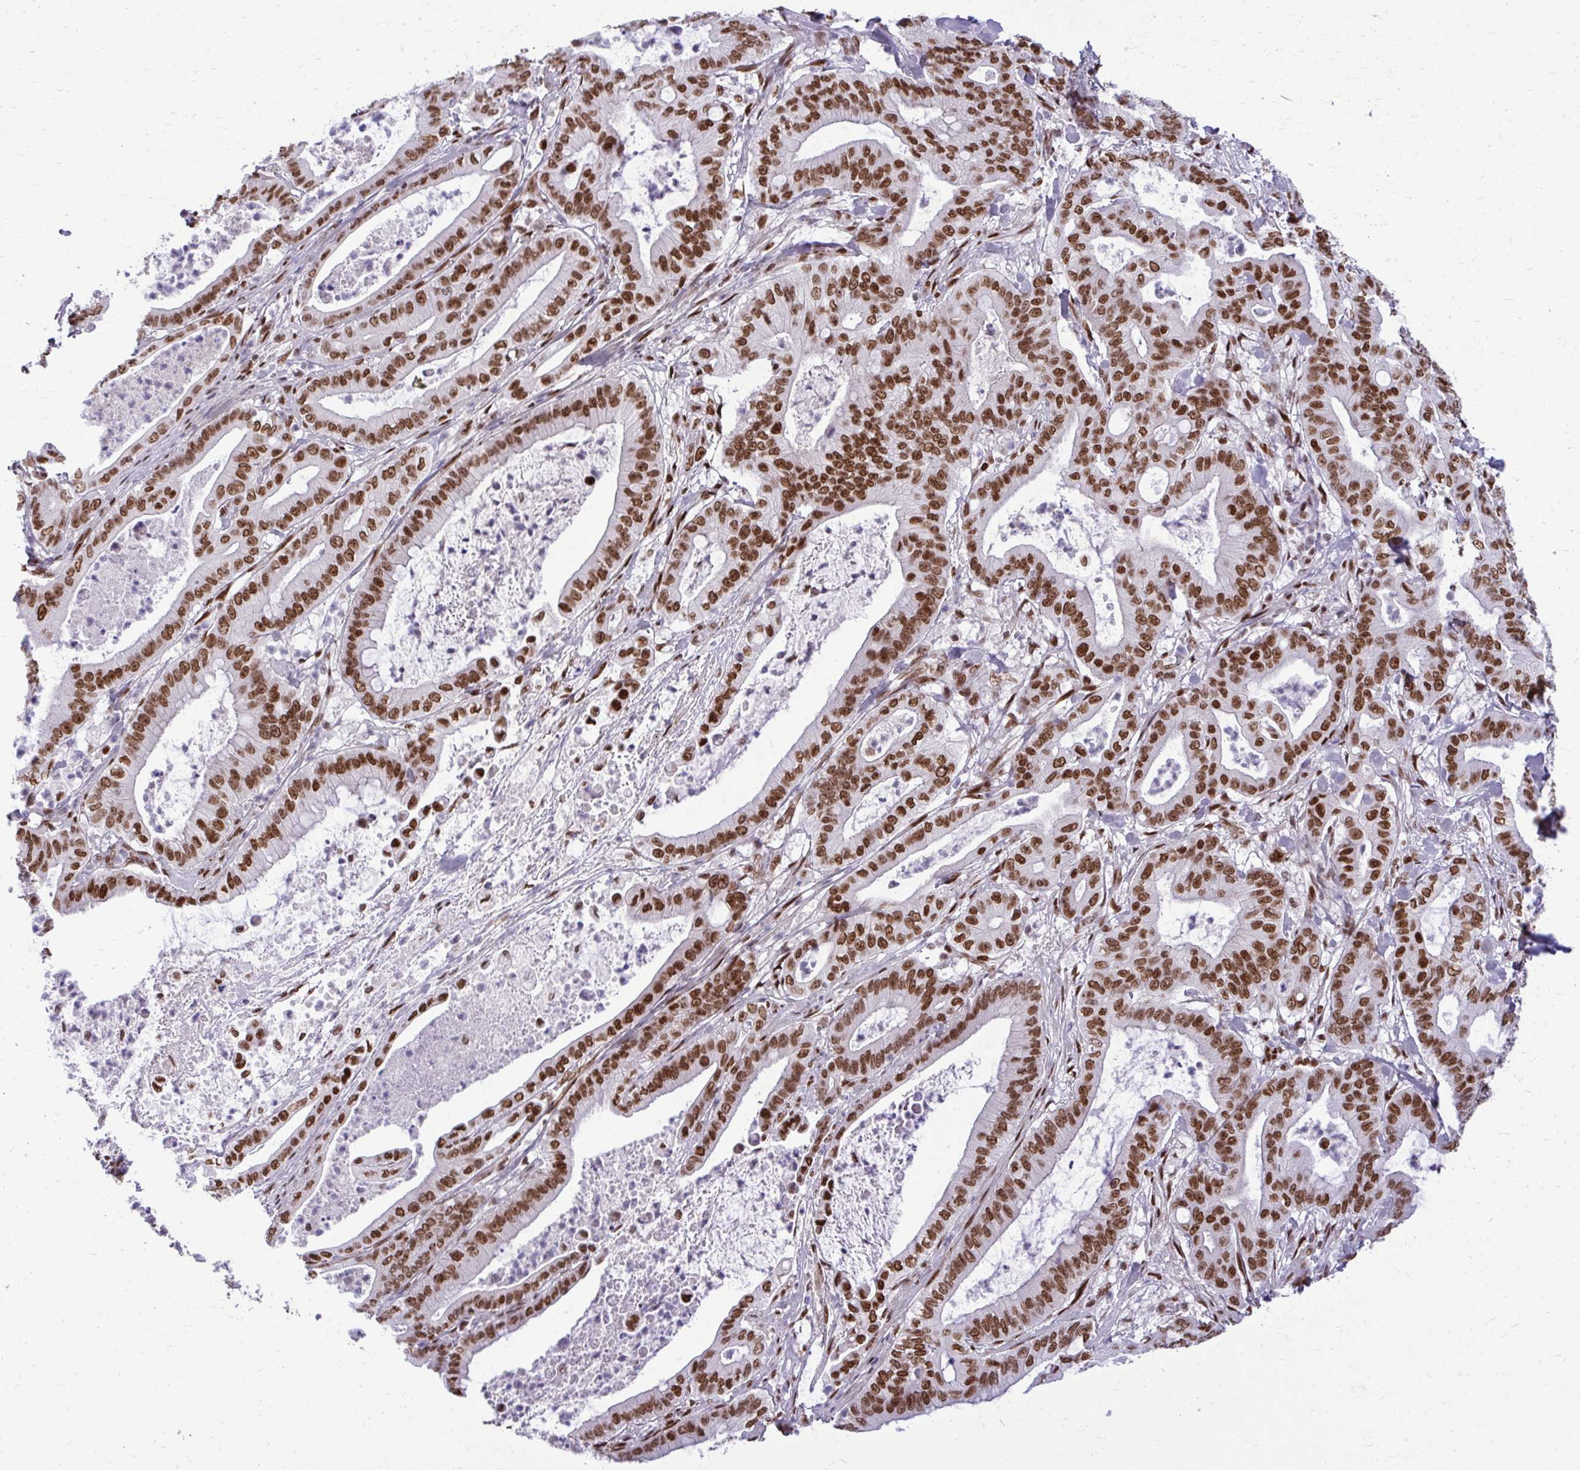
{"staining": {"intensity": "moderate", "quantity": ">75%", "location": "nuclear"}, "tissue": "pancreatic cancer", "cell_type": "Tumor cells", "image_type": "cancer", "snomed": [{"axis": "morphology", "description": "Adenocarcinoma, NOS"}, {"axis": "topography", "description": "Pancreas"}], "caption": "Immunohistochemistry (IHC) of pancreatic cancer (adenocarcinoma) exhibits medium levels of moderate nuclear expression in approximately >75% of tumor cells. The protein of interest is shown in brown color, while the nuclei are stained blue.", "gene": "CDYL", "patient": {"sex": "male", "age": 71}}